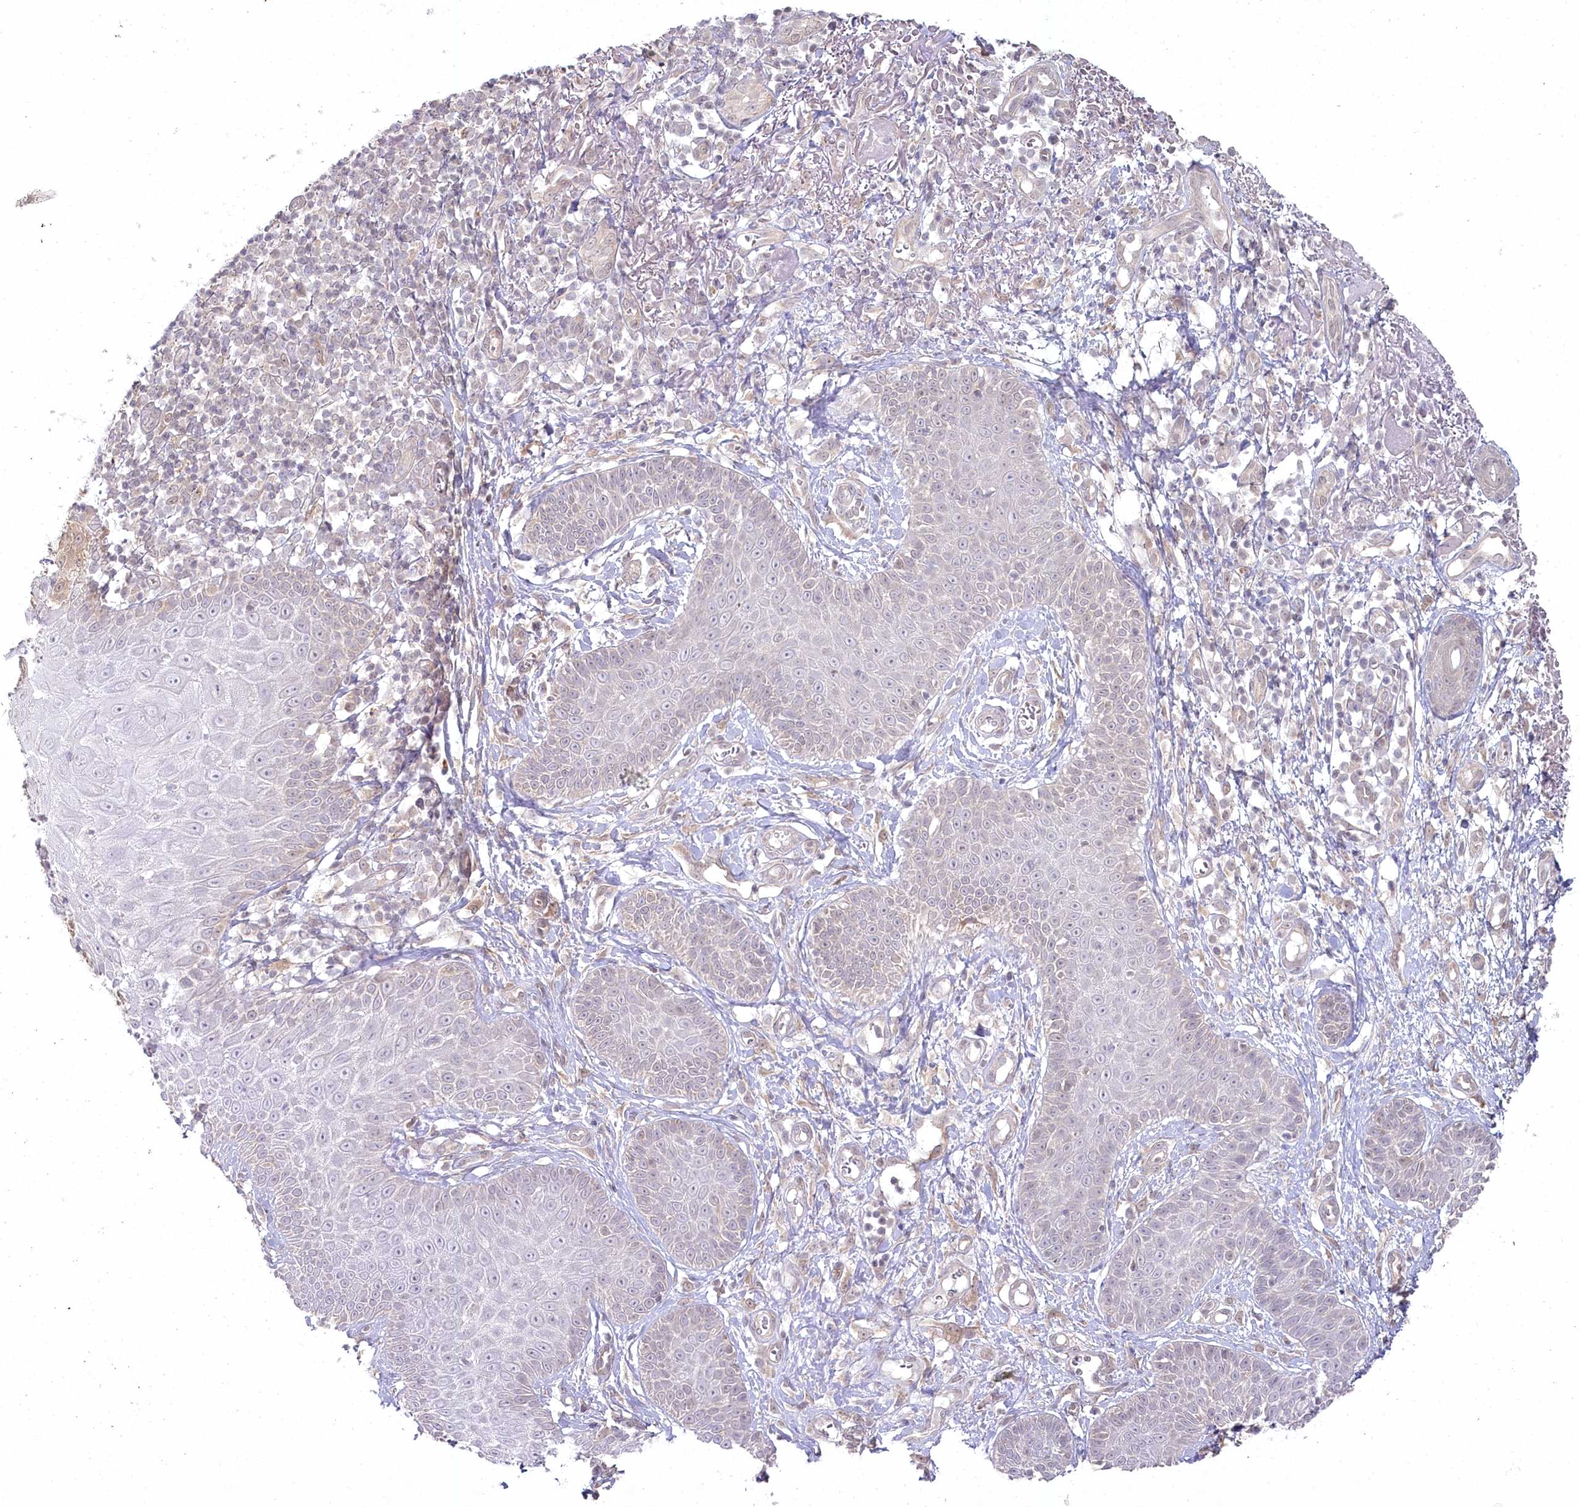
{"staining": {"intensity": "negative", "quantity": "none", "location": "none"}, "tissue": "melanoma", "cell_type": "Tumor cells", "image_type": "cancer", "snomed": [{"axis": "morphology", "description": "Malignant melanoma, NOS"}, {"axis": "topography", "description": "Skin"}], "caption": "DAB immunohistochemical staining of human malignant melanoma exhibits no significant positivity in tumor cells.", "gene": "AAMDC", "patient": {"sex": "male", "age": 73}}